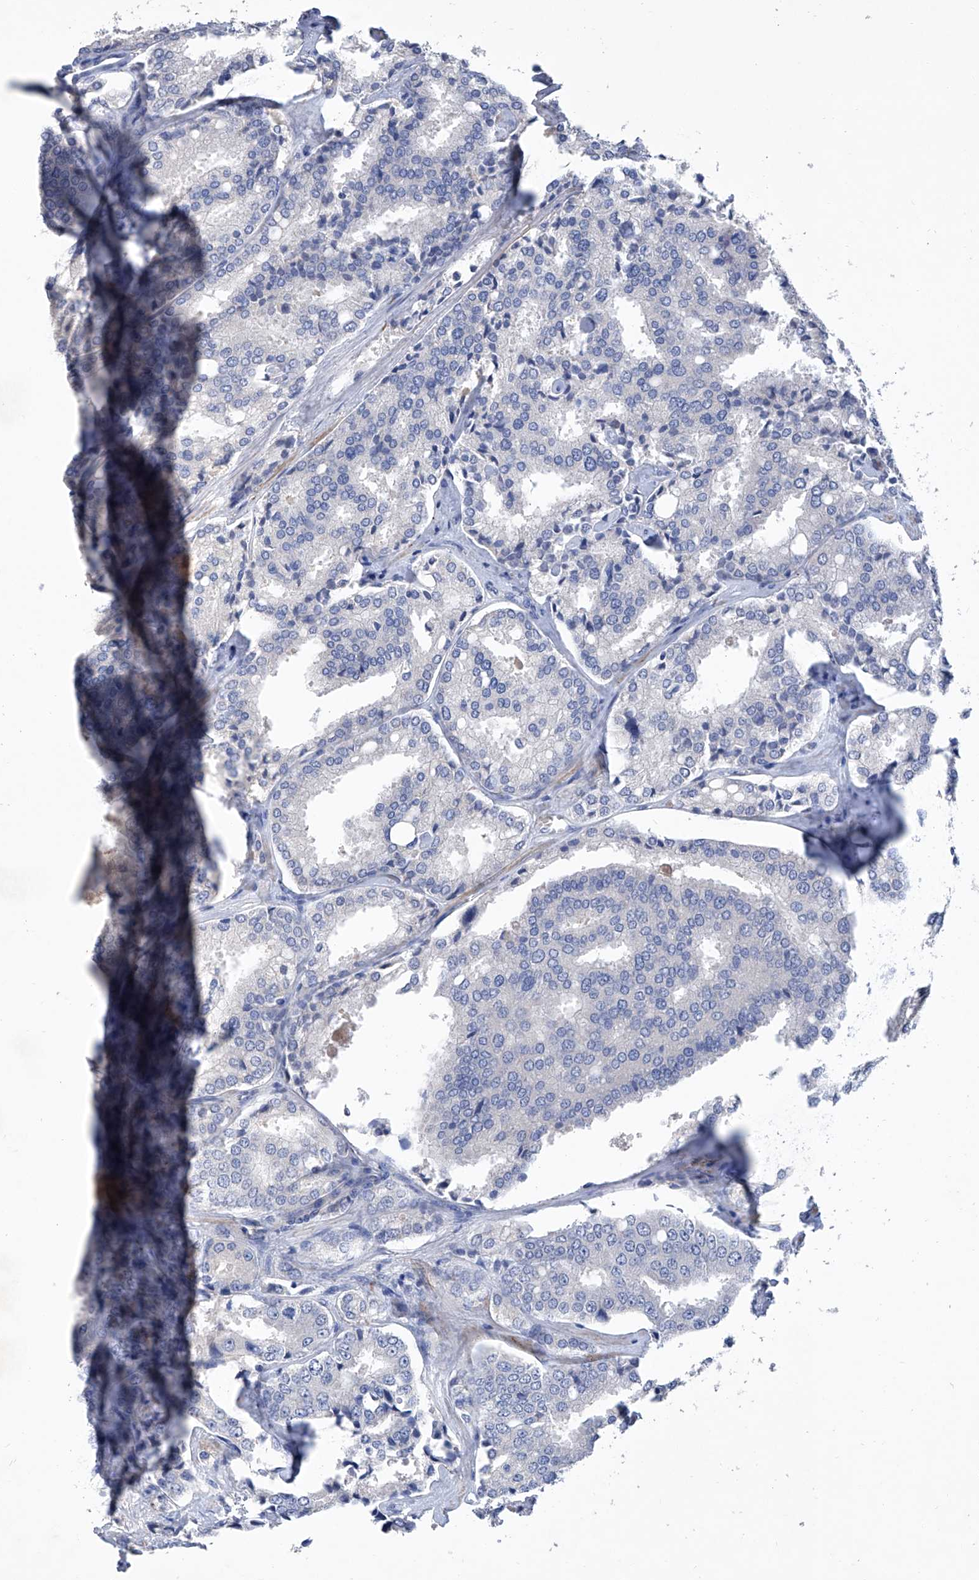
{"staining": {"intensity": "negative", "quantity": "none", "location": "none"}, "tissue": "prostate cancer", "cell_type": "Tumor cells", "image_type": "cancer", "snomed": [{"axis": "morphology", "description": "Adenocarcinoma, High grade"}, {"axis": "topography", "description": "Prostate"}], "caption": "A histopathology image of adenocarcinoma (high-grade) (prostate) stained for a protein displays no brown staining in tumor cells. (Immunohistochemistry, brightfield microscopy, high magnification).", "gene": "GPT", "patient": {"sex": "male", "age": 50}}